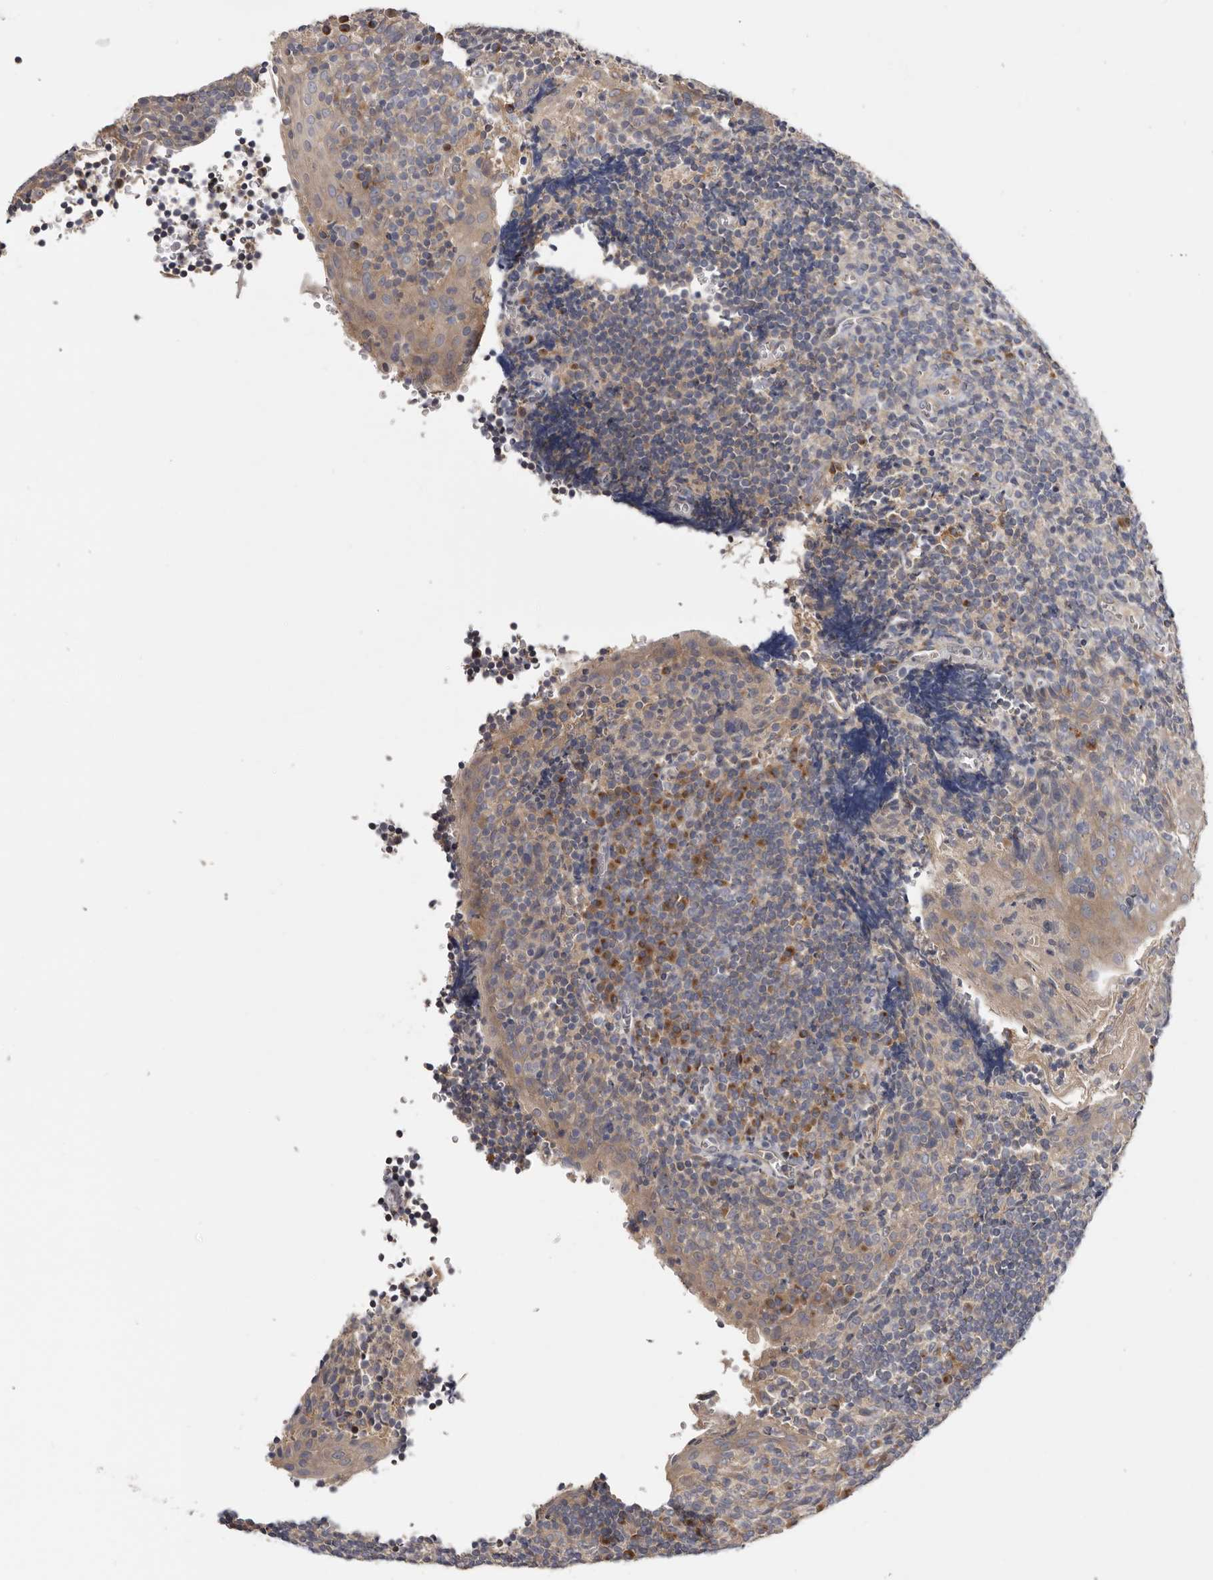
{"staining": {"intensity": "weak", "quantity": "<25%", "location": "cytoplasmic/membranous"}, "tissue": "tonsil", "cell_type": "Germinal center cells", "image_type": "normal", "snomed": [{"axis": "morphology", "description": "Normal tissue, NOS"}, {"axis": "topography", "description": "Tonsil"}], "caption": "IHC photomicrograph of unremarkable tonsil: tonsil stained with DAB displays no significant protein expression in germinal center cells.", "gene": "INKA2", "patient": {"sex": "male", "age": 27}}